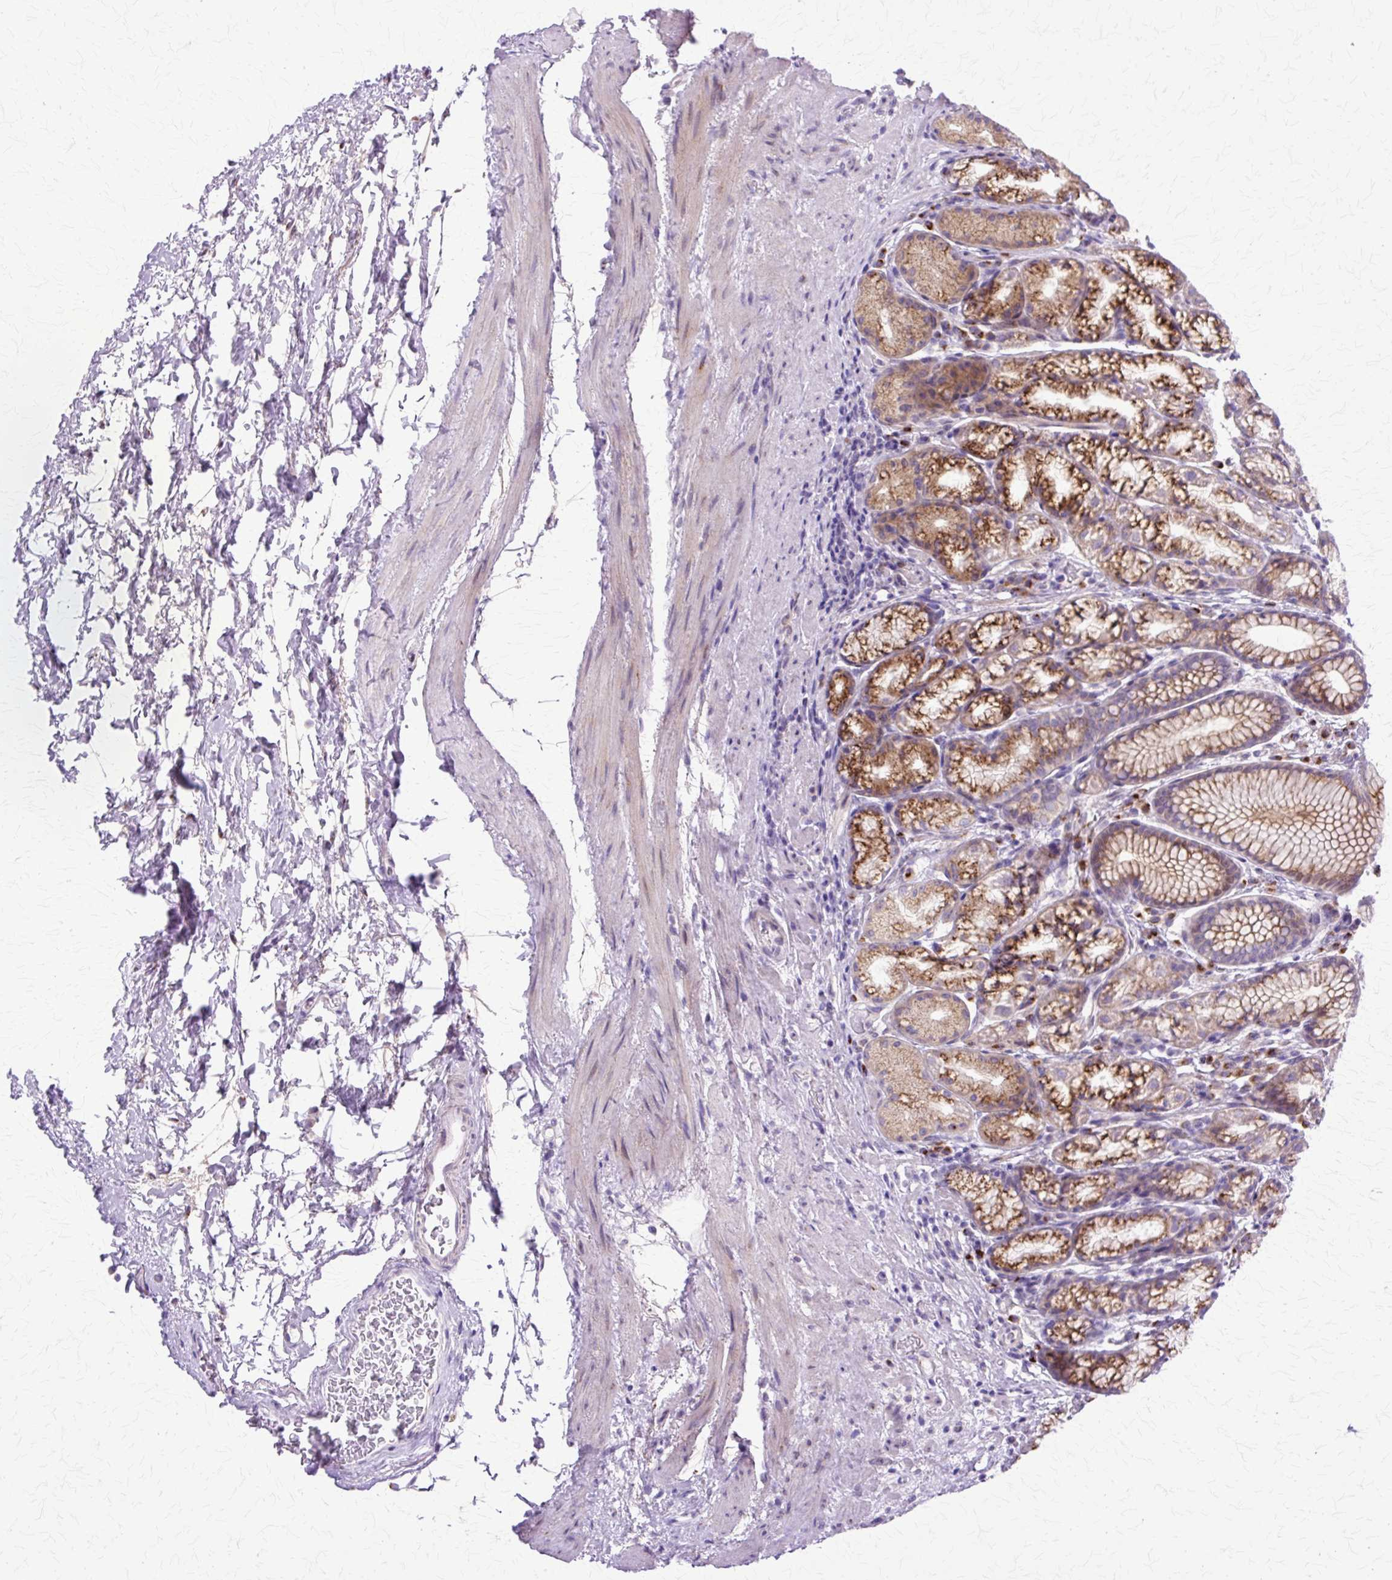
{"staining": {"intensity": "strong", "quantity": "25%-75%", "location": "cytoplasmic/membranous"}, "tissue": "stomach", "cell_type": "Glandular cells", "image_type": "normal", "snomed": [{"axis": "morphology", "description": "Normal tissue, NOS"}, {"axis": "topography", "description": "Stomach, lower"}], "caption": "This photomicrograph demonstrates IHC staining of benign human stomach, with high strong cytoplasmic/membranous expression in approximately 25%-75% of glandular cells.", "gene": "TBC1D3B", "patient": {"sex": "male", "age": 67}}